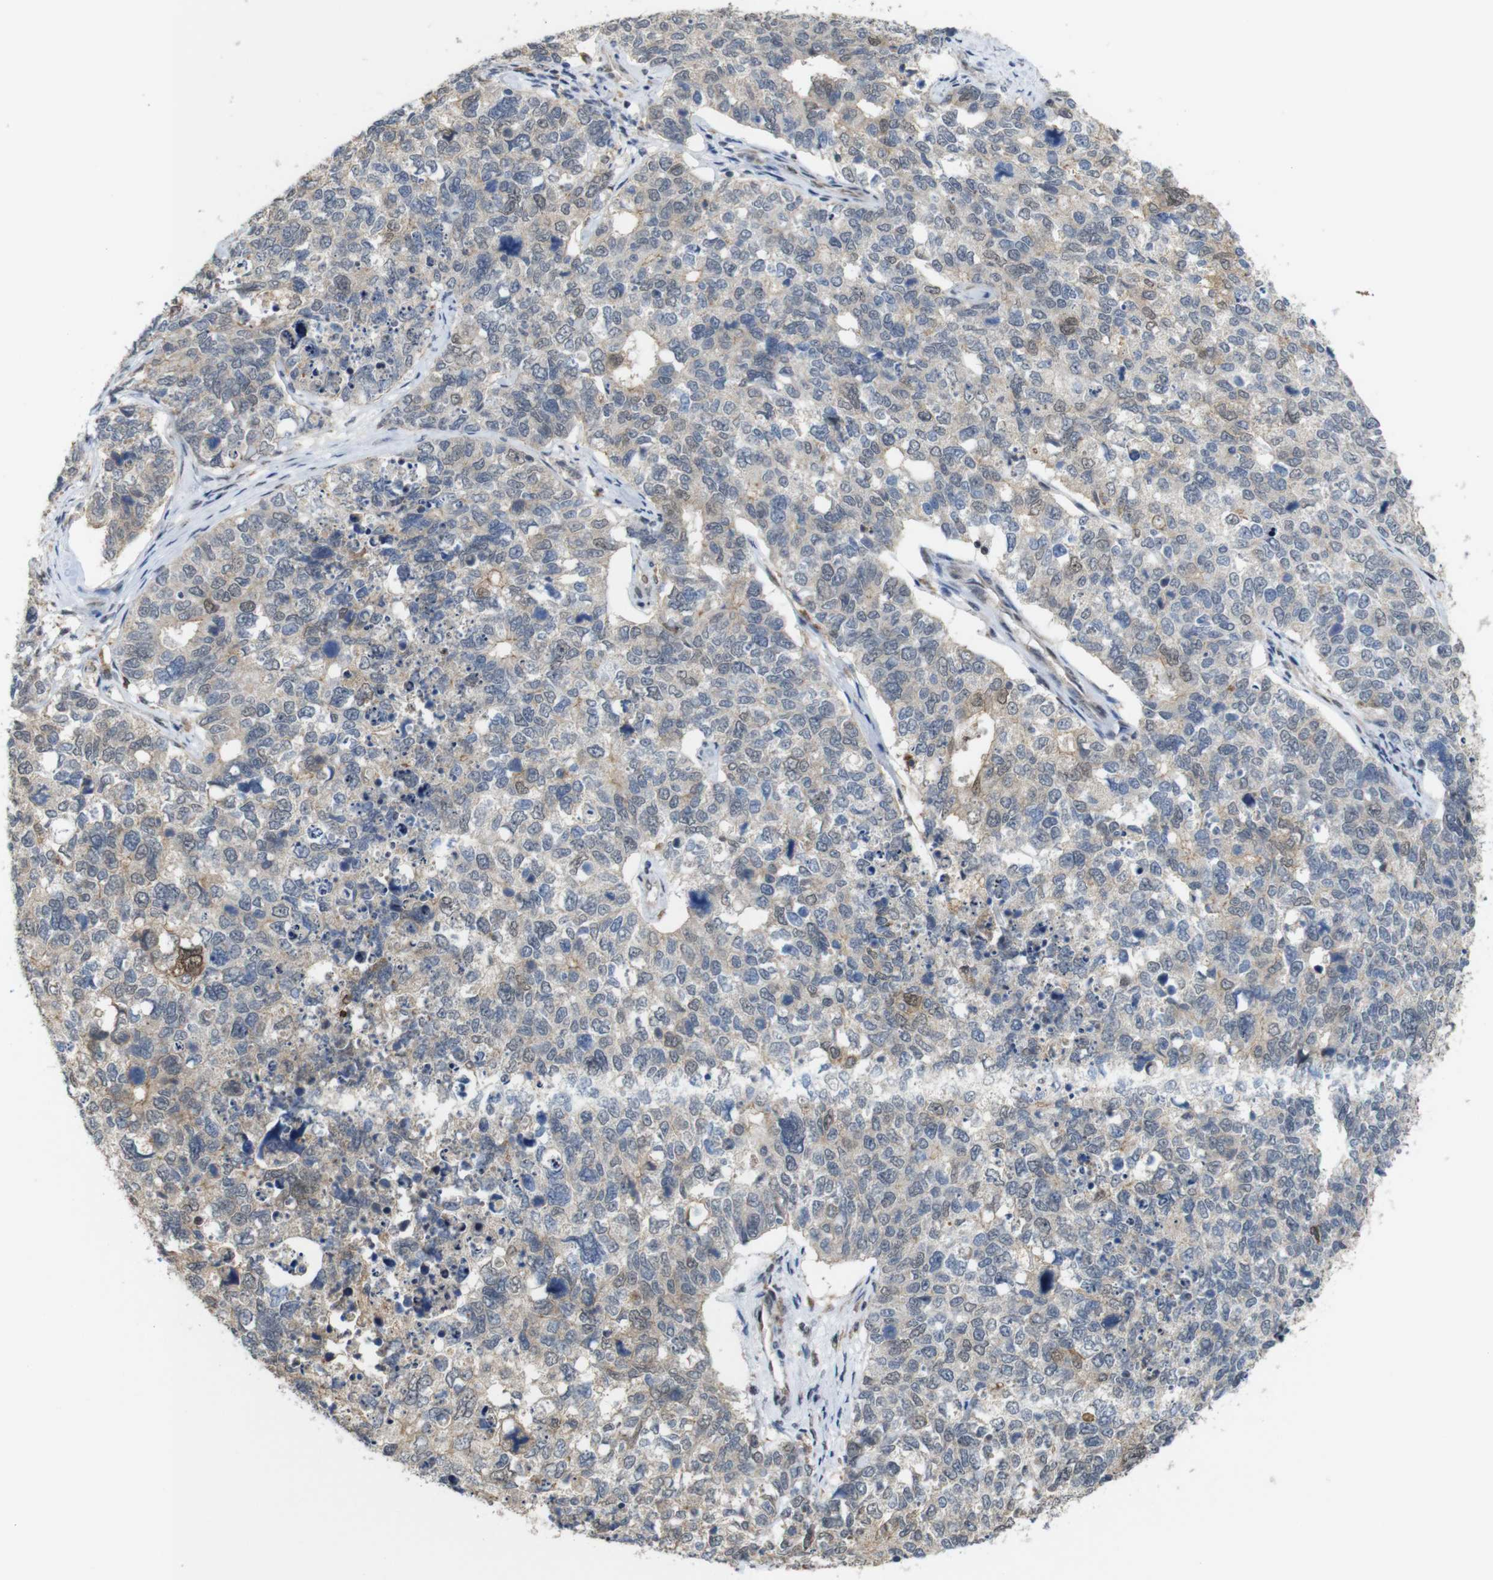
{"staining": {"intensity": "moderate", "quantity": "<25%", "location": "cytoplasmic/membranous,nuclear"}, "tissue": "cervical cancer", "cell_type": "Tumor cells", "image_type": "cancer", "snomed": [{"axis": "morphology", "description": "Squamous cell carcinoma, NOS"}, {"axis": "topography", "description": "Cervix"}], "caption": "Cervical cancer stained with DAB IHC exhibits low levels of moderate cytoplasmic/membranous and nuclear staining in about <25% of tumor cells. Using DAB (3,3'-diaminobenzidine) (brown) and hematoxylin (blue) stains, captured at high magnification using brightfield microscopy.", "gene": "PNMA8A", "patient": {"sex": "female", "age": 63}}